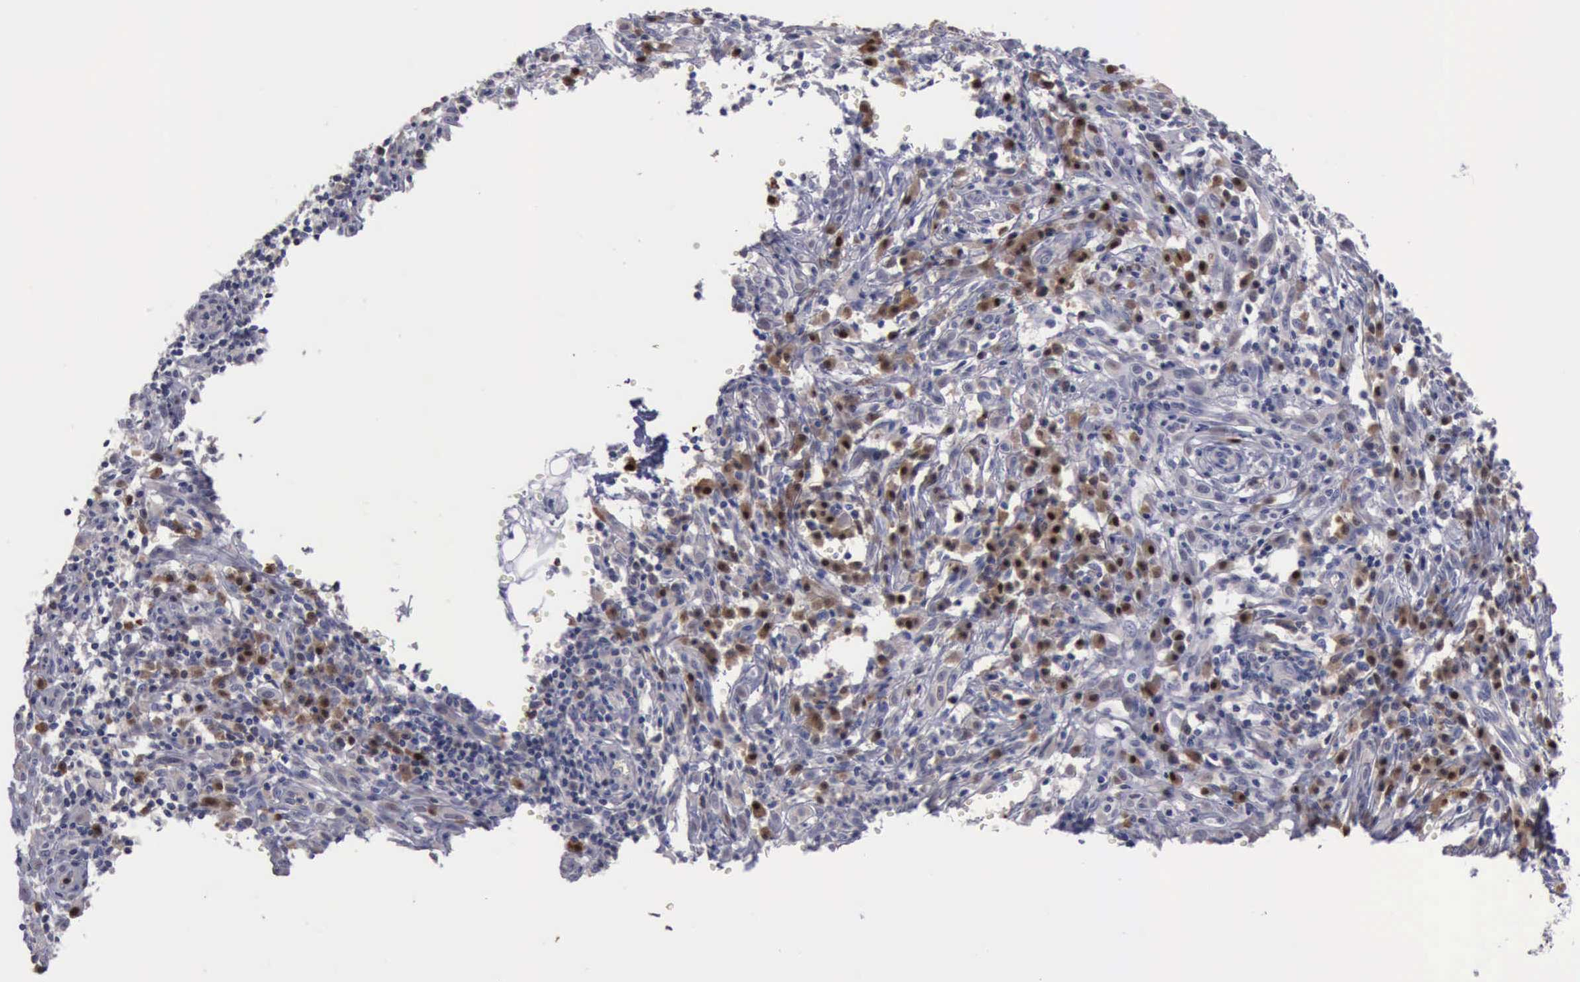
{"staining": {"intensity": "negative", "quantity": "none", "location": "none"}, "tissue": "melanoma", "cell_type": "Tumor cells", "image_type": "cancer", "snomed": [{"axis": "morphology", "description": "Malignant melanoma, NOS"}, {"axis": "topography", "description": "Skin"}], "caption": "Melanoma stained for a protein using immunohistochemistry (IHC) displays no positivity tumor cells.", "gene": "CEP128", "patient": {"sex": "female", "age": 52}}